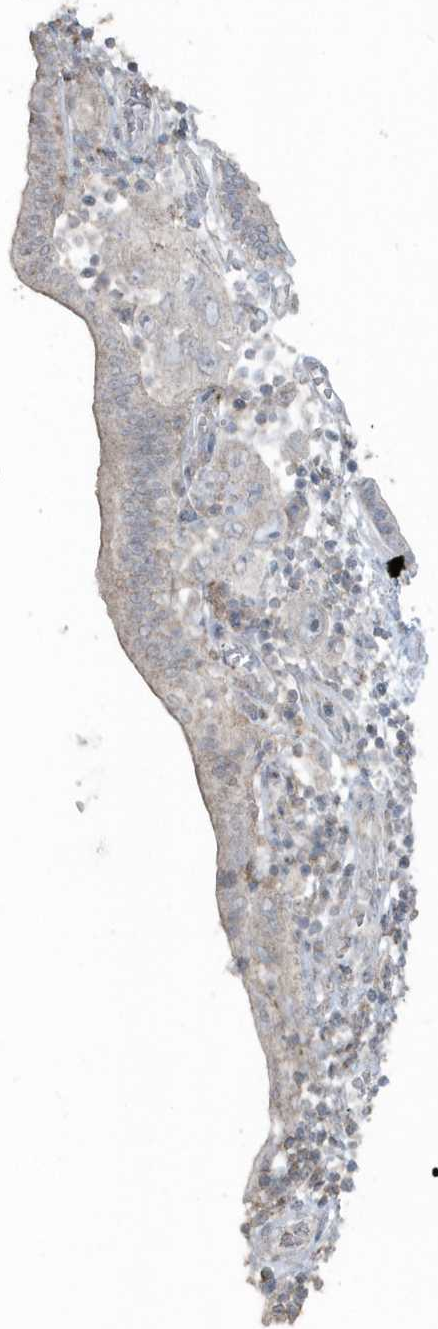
{"staining": {"intensity": "negative", "quantity": "none", "location": "none"}, "tissue": "pancreatic cancer", "cell_type": "Tumor cells", "image_type": "cancer", "snomed": [{"axis": "morphology", "description": "Adenocarcinoma, NOS"}, {"axis": "topography", "description": "Pancreas"}], "caption": "Human adenocarcinoma (pancreatic) stained for a protein using immunohistochemistry reveals no positivity in tumor cells.", "gene": "ACTC1", "patient": {"sex": "female", "age": 73}}